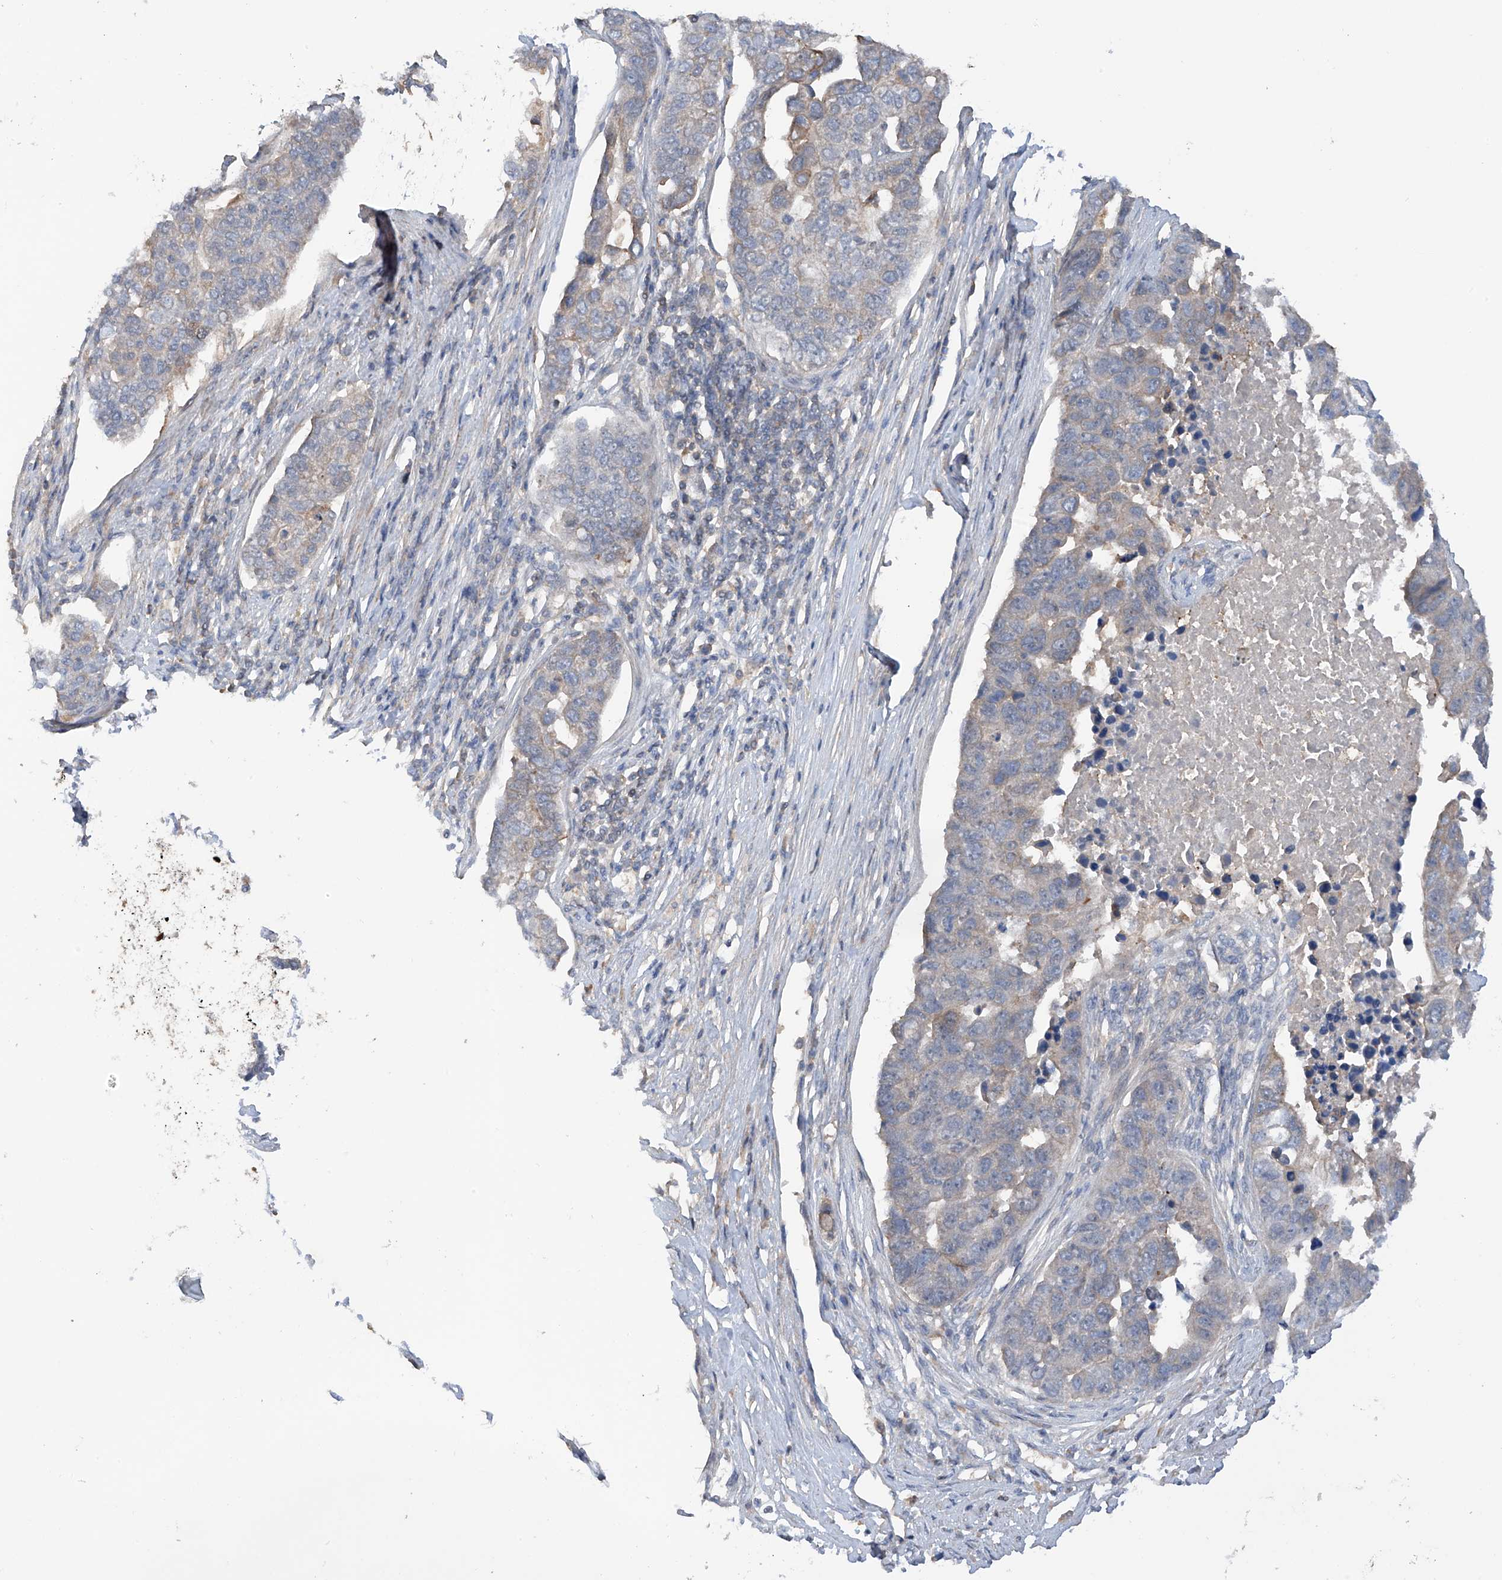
{"staining": {"intensity": "weak", "quantity": "<25%", "location": "cytoplasmic/membranous"}, "tissue": "pancreatic cancer", "cell_type": "Tumor cells", "image_type": "cancer", "snomed": [{"axis": "morphology", "description": "Adenocarcinoma, NOS"}, {"axis": "topography", "description": "Pancreas"}], "caption": "The immunohistochemistry (IHC) histopathology image has no significant positivity in tumor cells of pancreatic cancer (adenocarcinoma) tissue. Nuclei are stained in blue.", "gene": "RPAIN", "patient": {"sex": "female", "age": 61}}